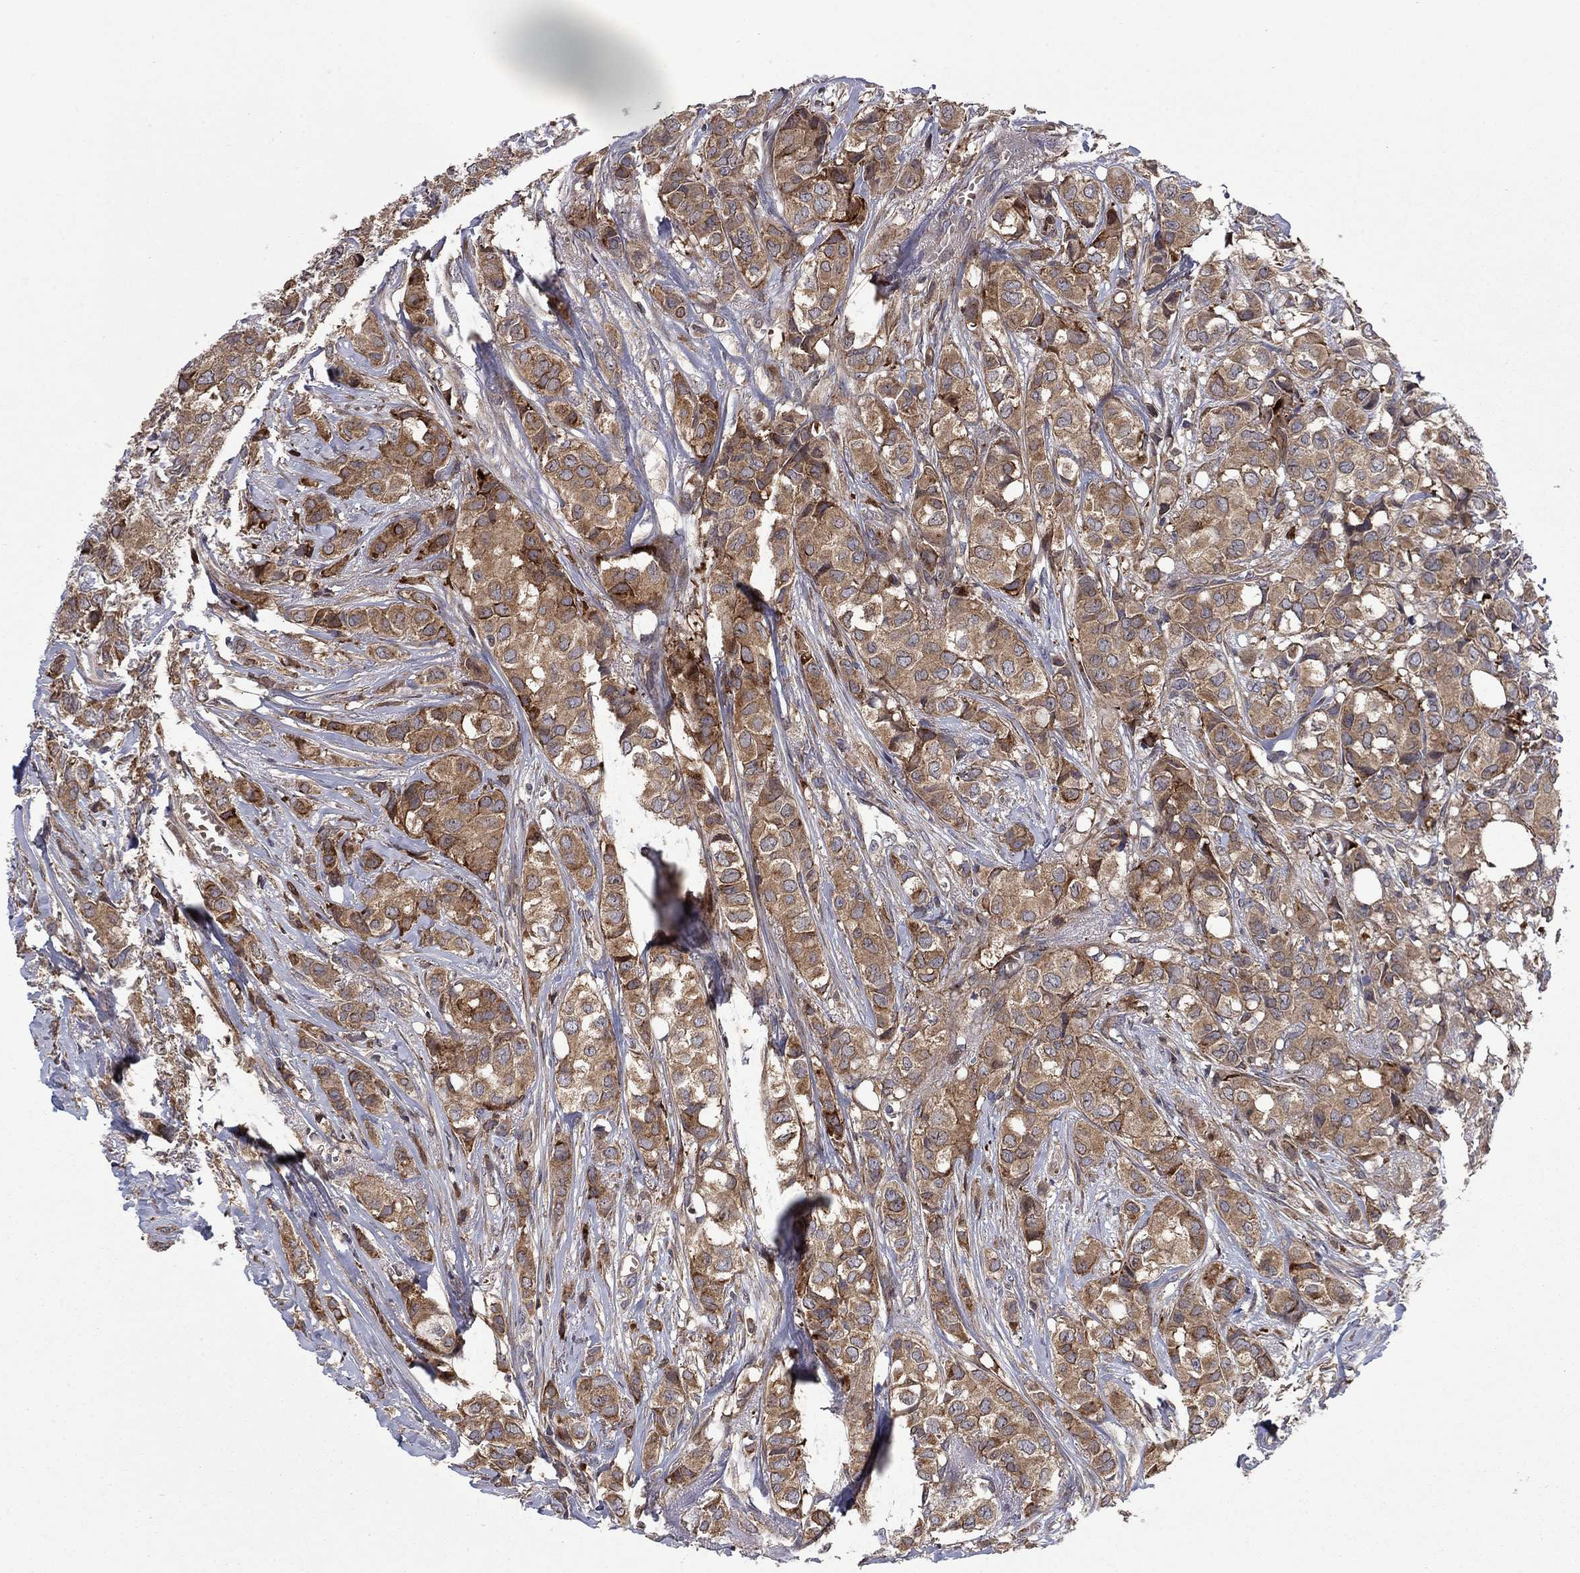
{"staining": {"intensity": "moderate", "quantity": ">75%", "location": "cytoplasmic/membranous"}, "tissue": "breast cancer", "cell_type": "Tumor cells", "image_type": "cancer", "snomed": [{"axis": "morphology", "description": "Duct carcinoma"}, {"axis": "topography", "description": "Breast"}], "caption": "Tumor cells demonstrate moderate cytoplasmic/membranous positivity in about >75% of cells in breast cancer. The protein is stained brown, and the nuclei are stained in blue (DAB (3,3'-diaminobenzidine) IHC with brightfield microscopy, high magnification).", "gene": "HDAC4", "patient": {"sex": "female", "age": 85}}